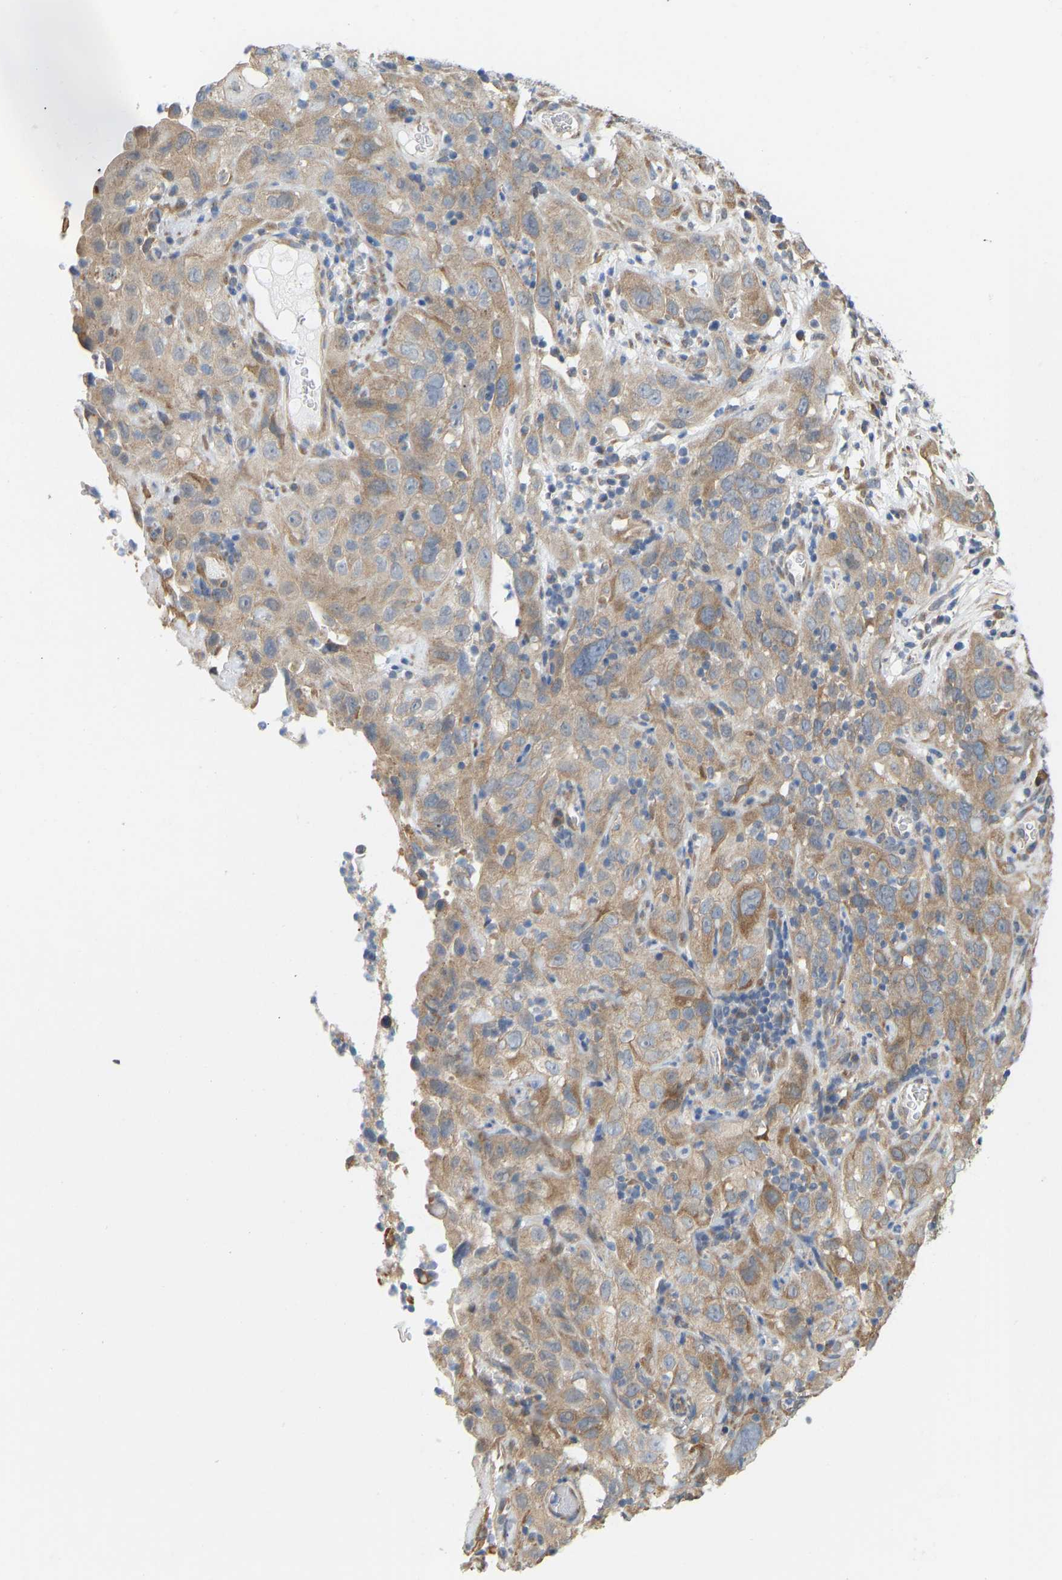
{"staining": {"intensity": "weak", "quantity": ">75%", "location": "cytoplasmic/membranous"}, "tissue": "cervical cancer", "cell_type": "Tumor cells", "image_type": "cancer", "snomed": [{"axis": "morphology", "description": "Squamous cell carcinoma, NOS"}, {"axis": "topography", "description": "Cervix"}], "caption": "Immunohistochemistry (IHC) histopathology image of neoplastic tissue: human cervical cancer stained using immunohistochemistry (IHC) reveals low levels of weak protein expression localized specifically in the cytoplasmic/membranous of tumor cells, appearing as a cytoplasmic/membranous brown color.", "gene": "BEND3", "patient": {"sex": "female", "age": 32}}